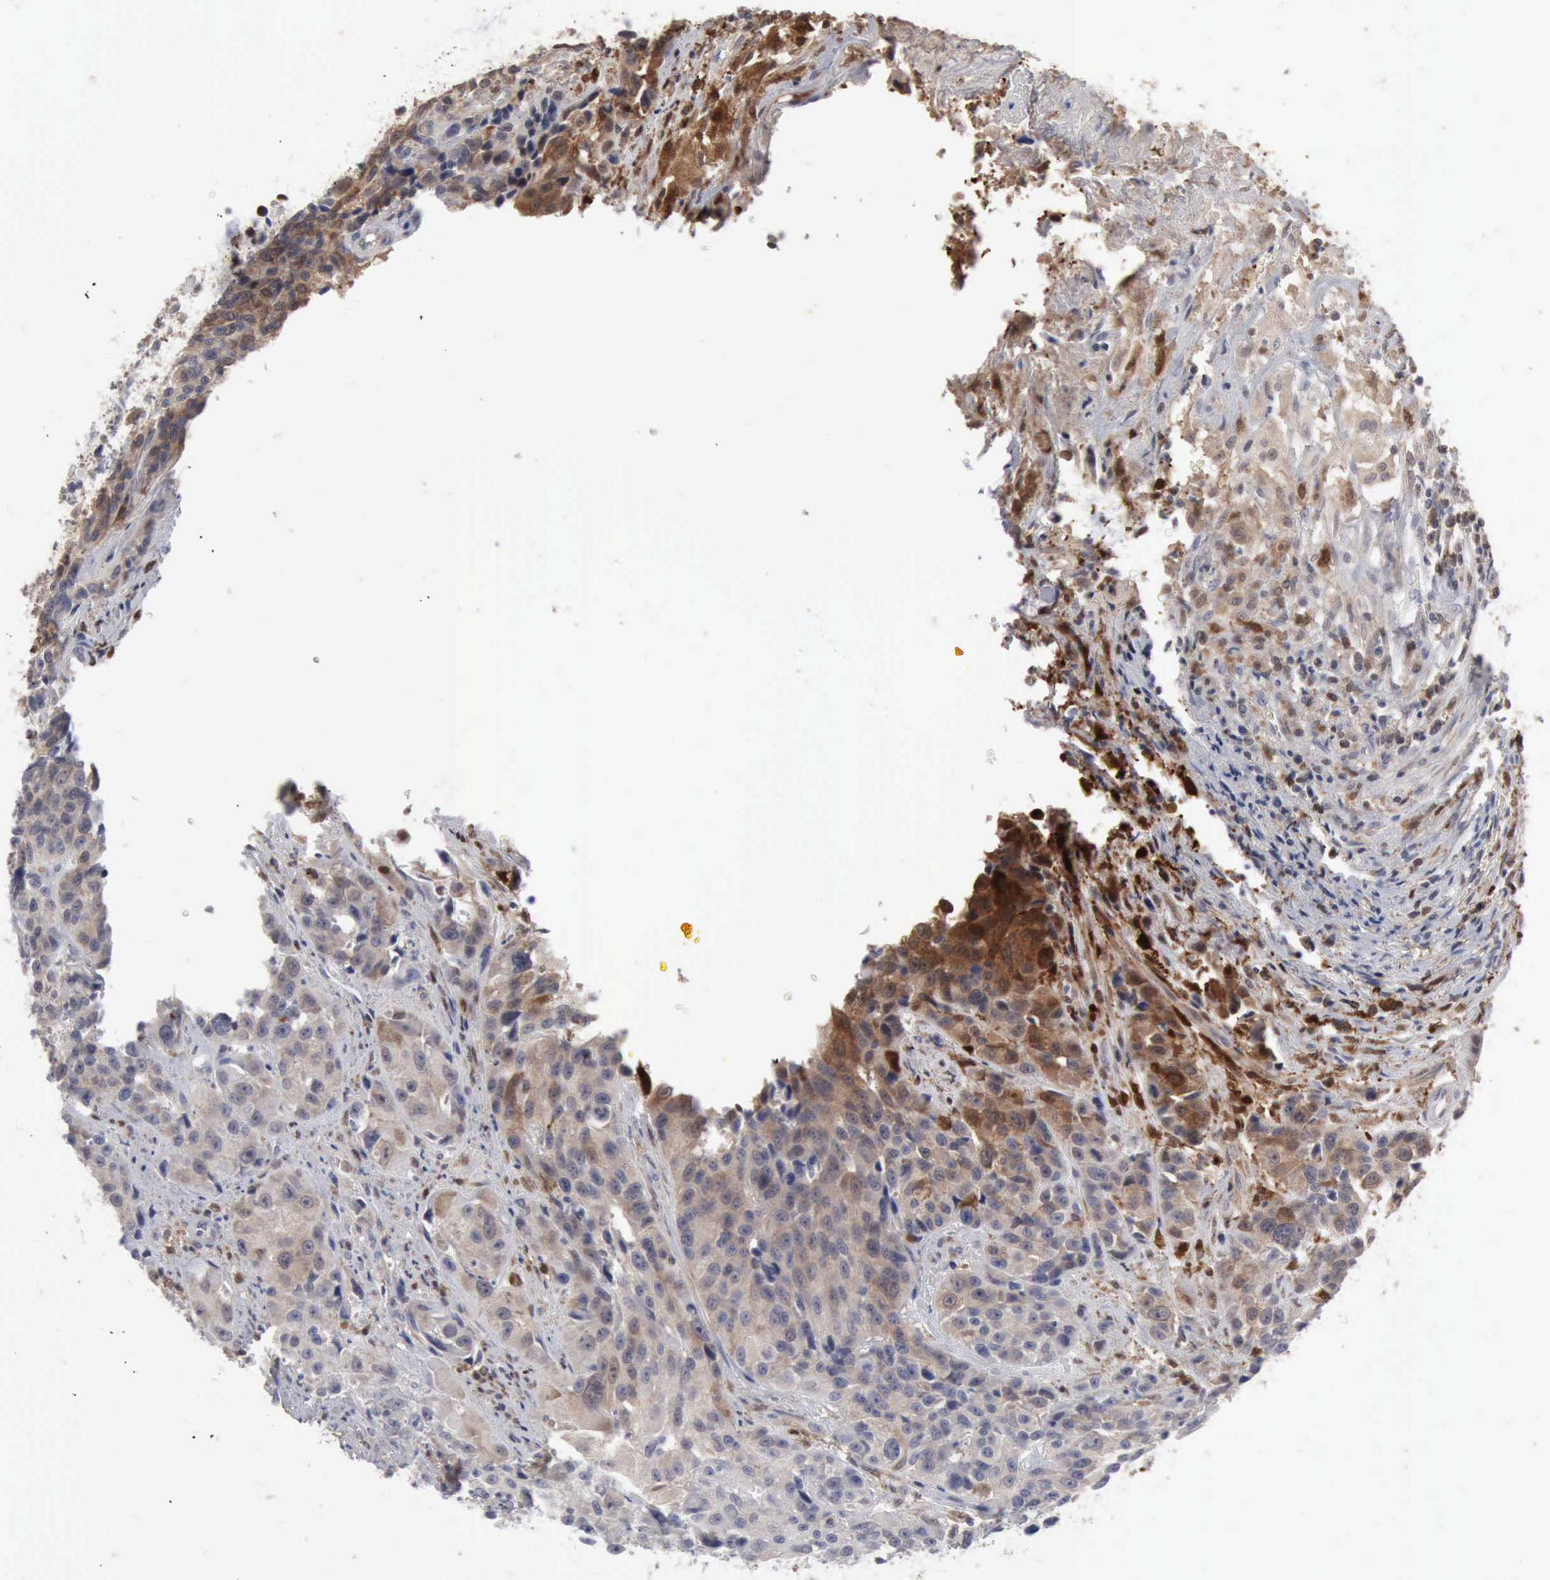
{"staining": {"intensity": "weak", "quantity": "25%-75%", "location": "cytoplasmic/membranous"}, "tissue": "urothelial cancer", "cell_type": "Tumor cells", "image_type": "cancer", "snomed": [{"axis": "morphology", "description": "Urothelial carcinoma, High grade"}, {"axis": "topography", "description": "Urinary bladder"}], "caption": "DAB immunohistochemical staining of urothelial cancer displays weak cytoplasmic/membranous protein expression in approximately 25%-75% of tumor cells.", "gene": "STAT1", "patient": {"sex": "female", "age": 81}}